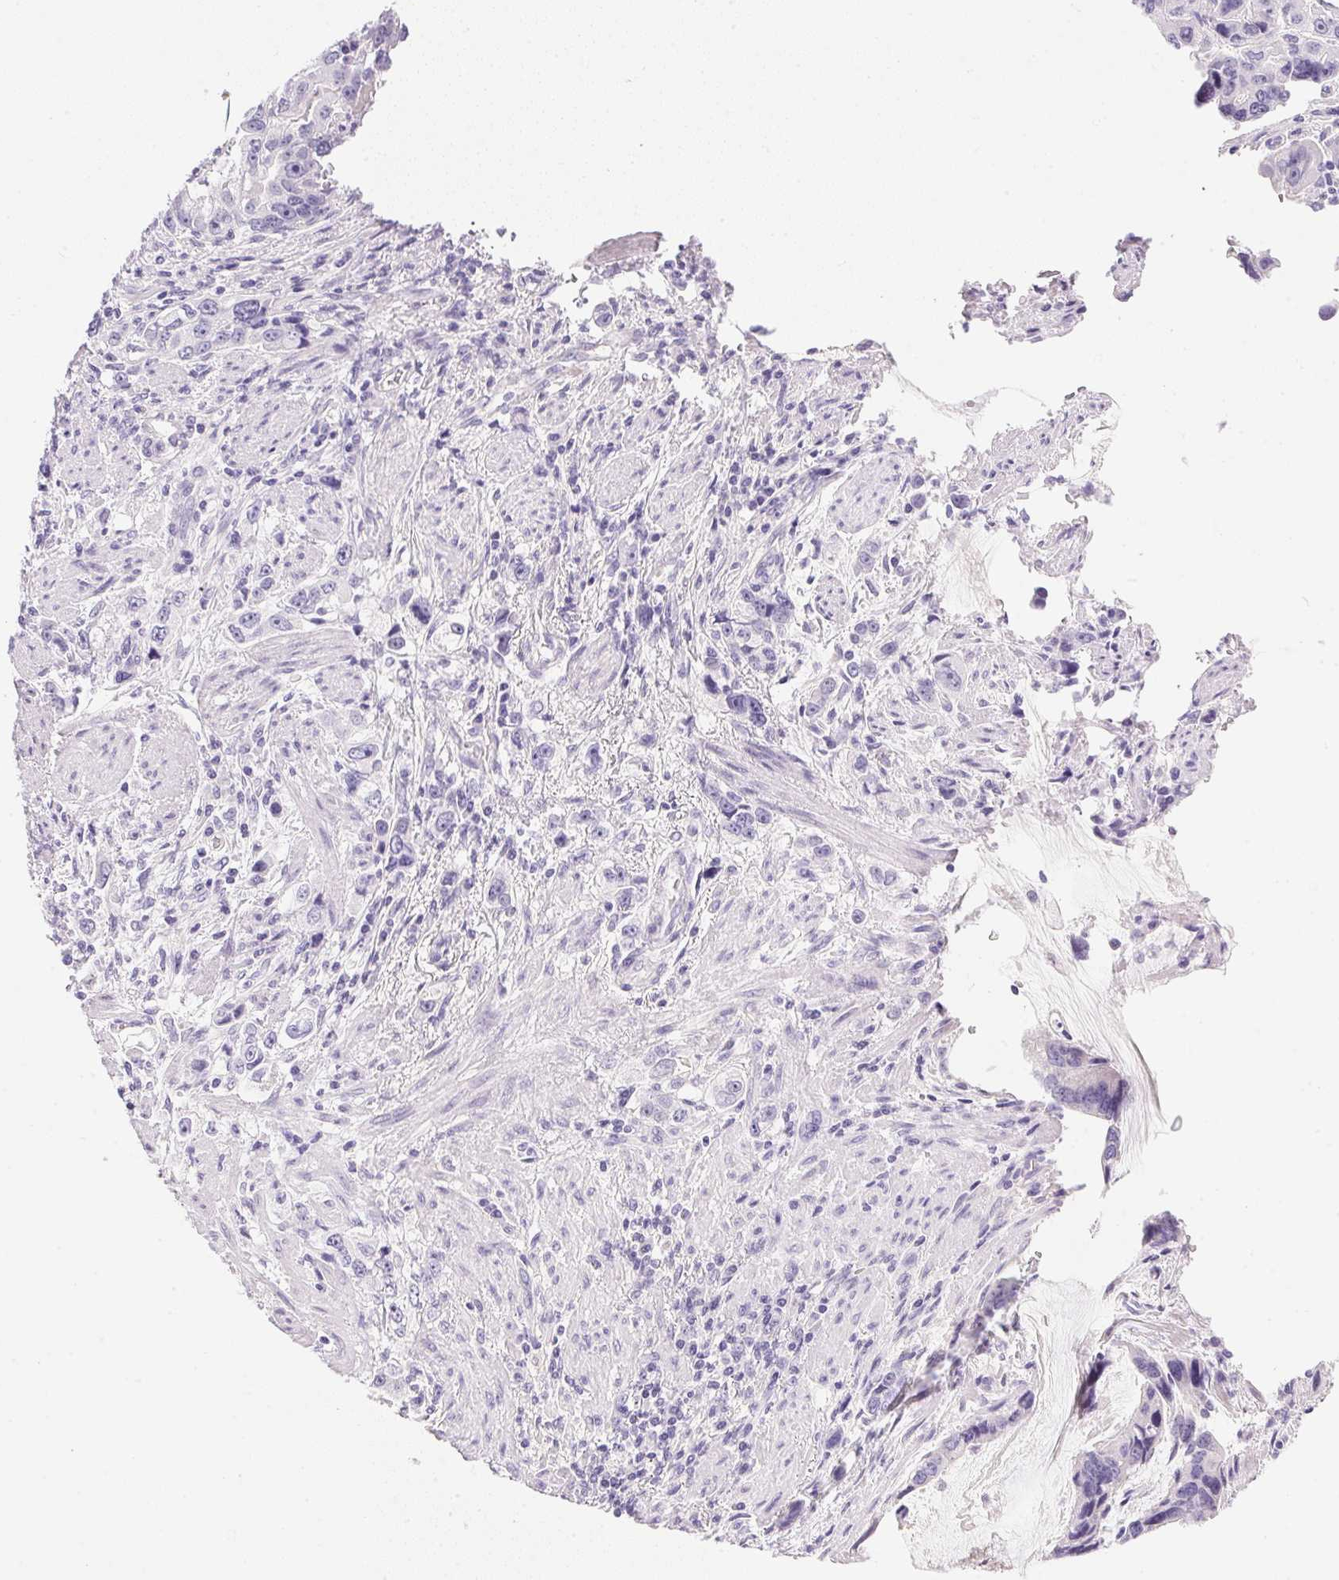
{"staining": {"intensity": "negative", "quantity": "none", "location": "none"}, "tissue": "stomach cancer", "cell_type": "Tumor cells", "image_type": "cancer", "snomed": [{"axis": "morphology", "description": "Adenocarcinoma, NOS"}, {"axis": "topography", "description": "Stomach, lower"}], "caption": "Image shows no protein staining in tumor cells of stomach adenocarcinoma tissue. The staining was performed using DAB to visualize the protein expression in brown, while the nuclei were stained in blue with hematoxylin (Magnification: 20x).", "gene": "ATP6V0A4", "patient": {"sex": "female", "age": 93}}